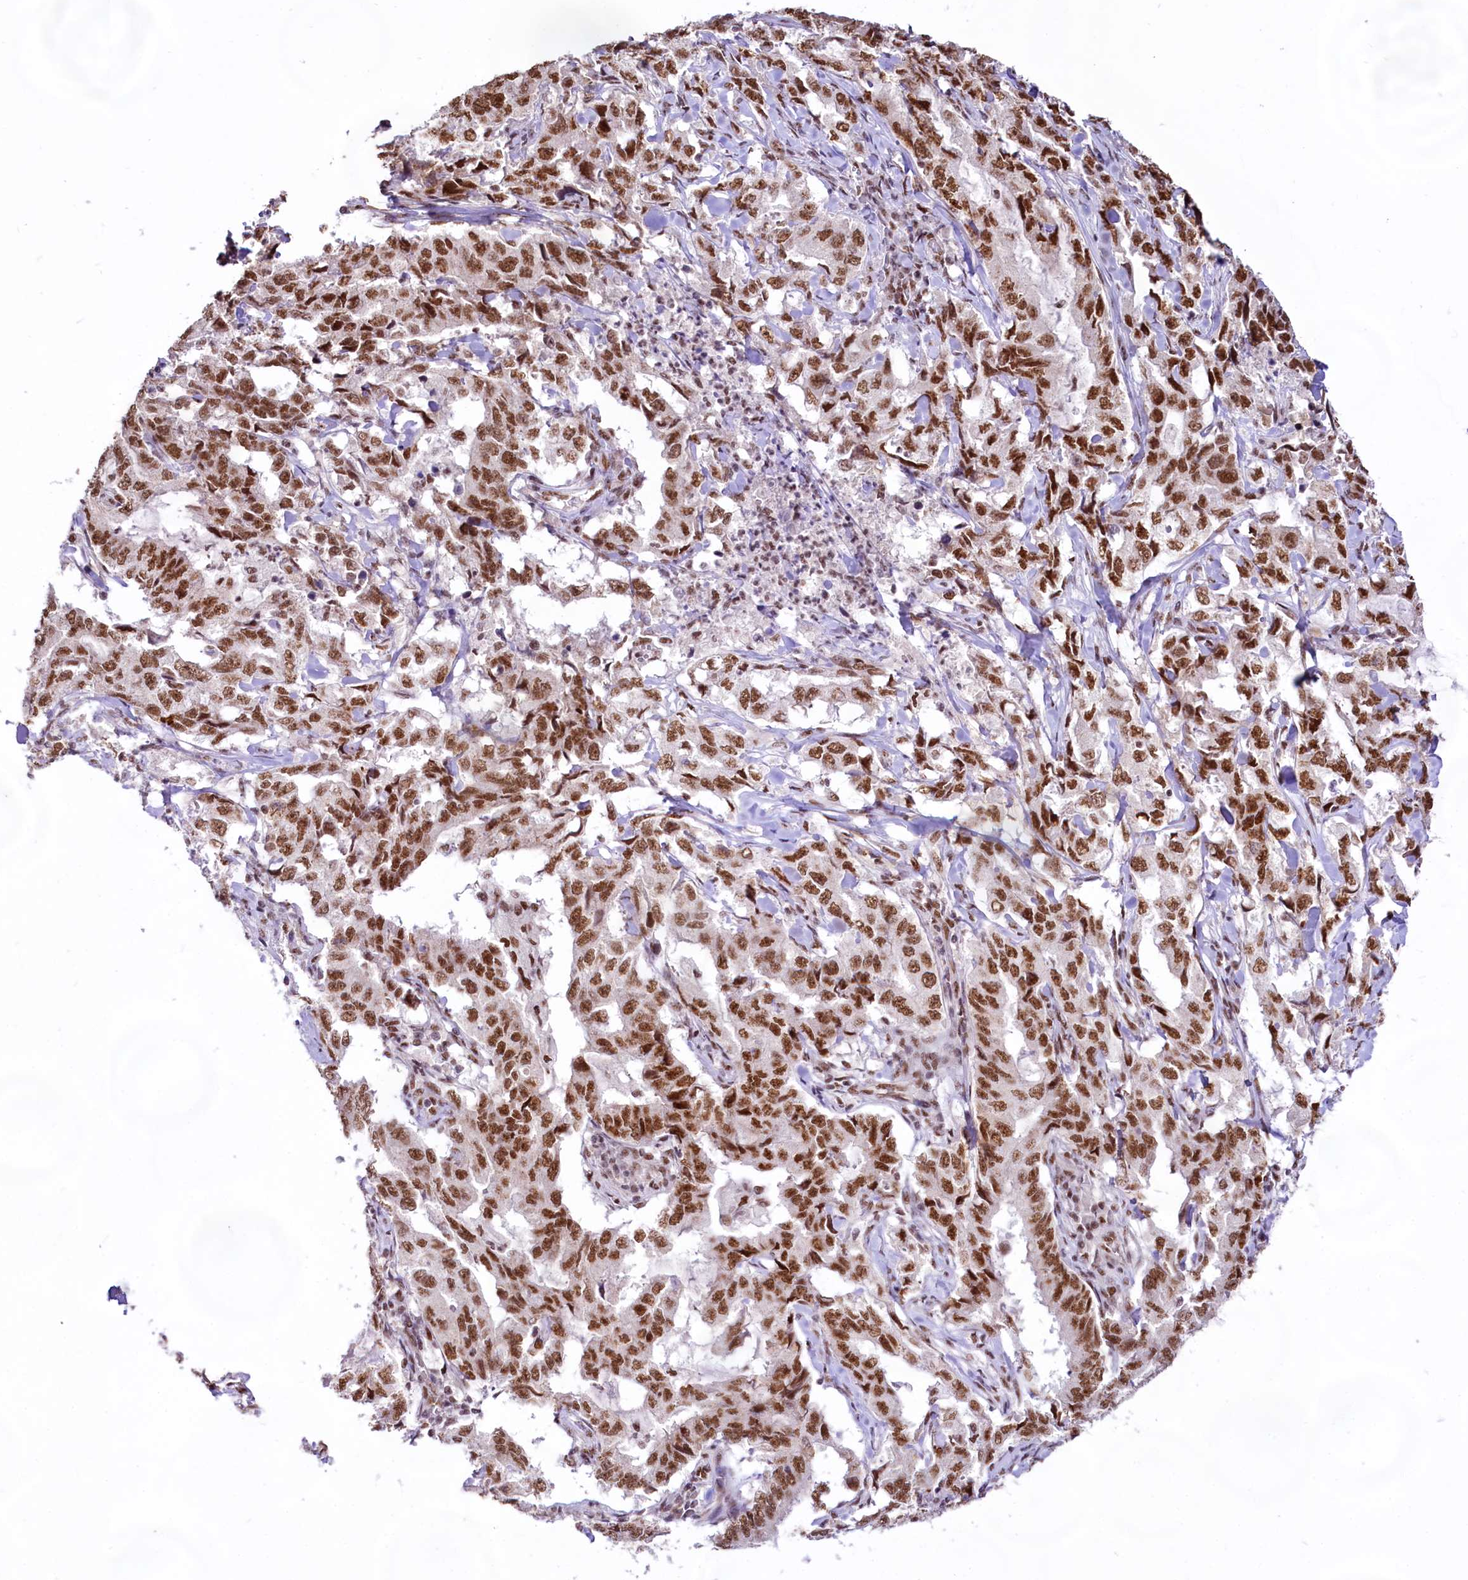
{"staining": {"intensity": "strong", "quantity": ">75%", "location": "nuclear"}, "tissue": "lung cancer", "cell_type": "Tumor cells", "image_type": "cancer", "snomed": [{"axis": "morphology", "description": "Adenocarcinoma, NOS"}, {"axis": "topography", "description": "Lung"}], "caption": "An image showing strong nuclear staining in about >75% of tumor cells in lung cancer (adenocarcinoma), as visualized by brown immunohistochemical staining.", "gene": "HIRA", "patient": {"sex": "female", "age": 51}}